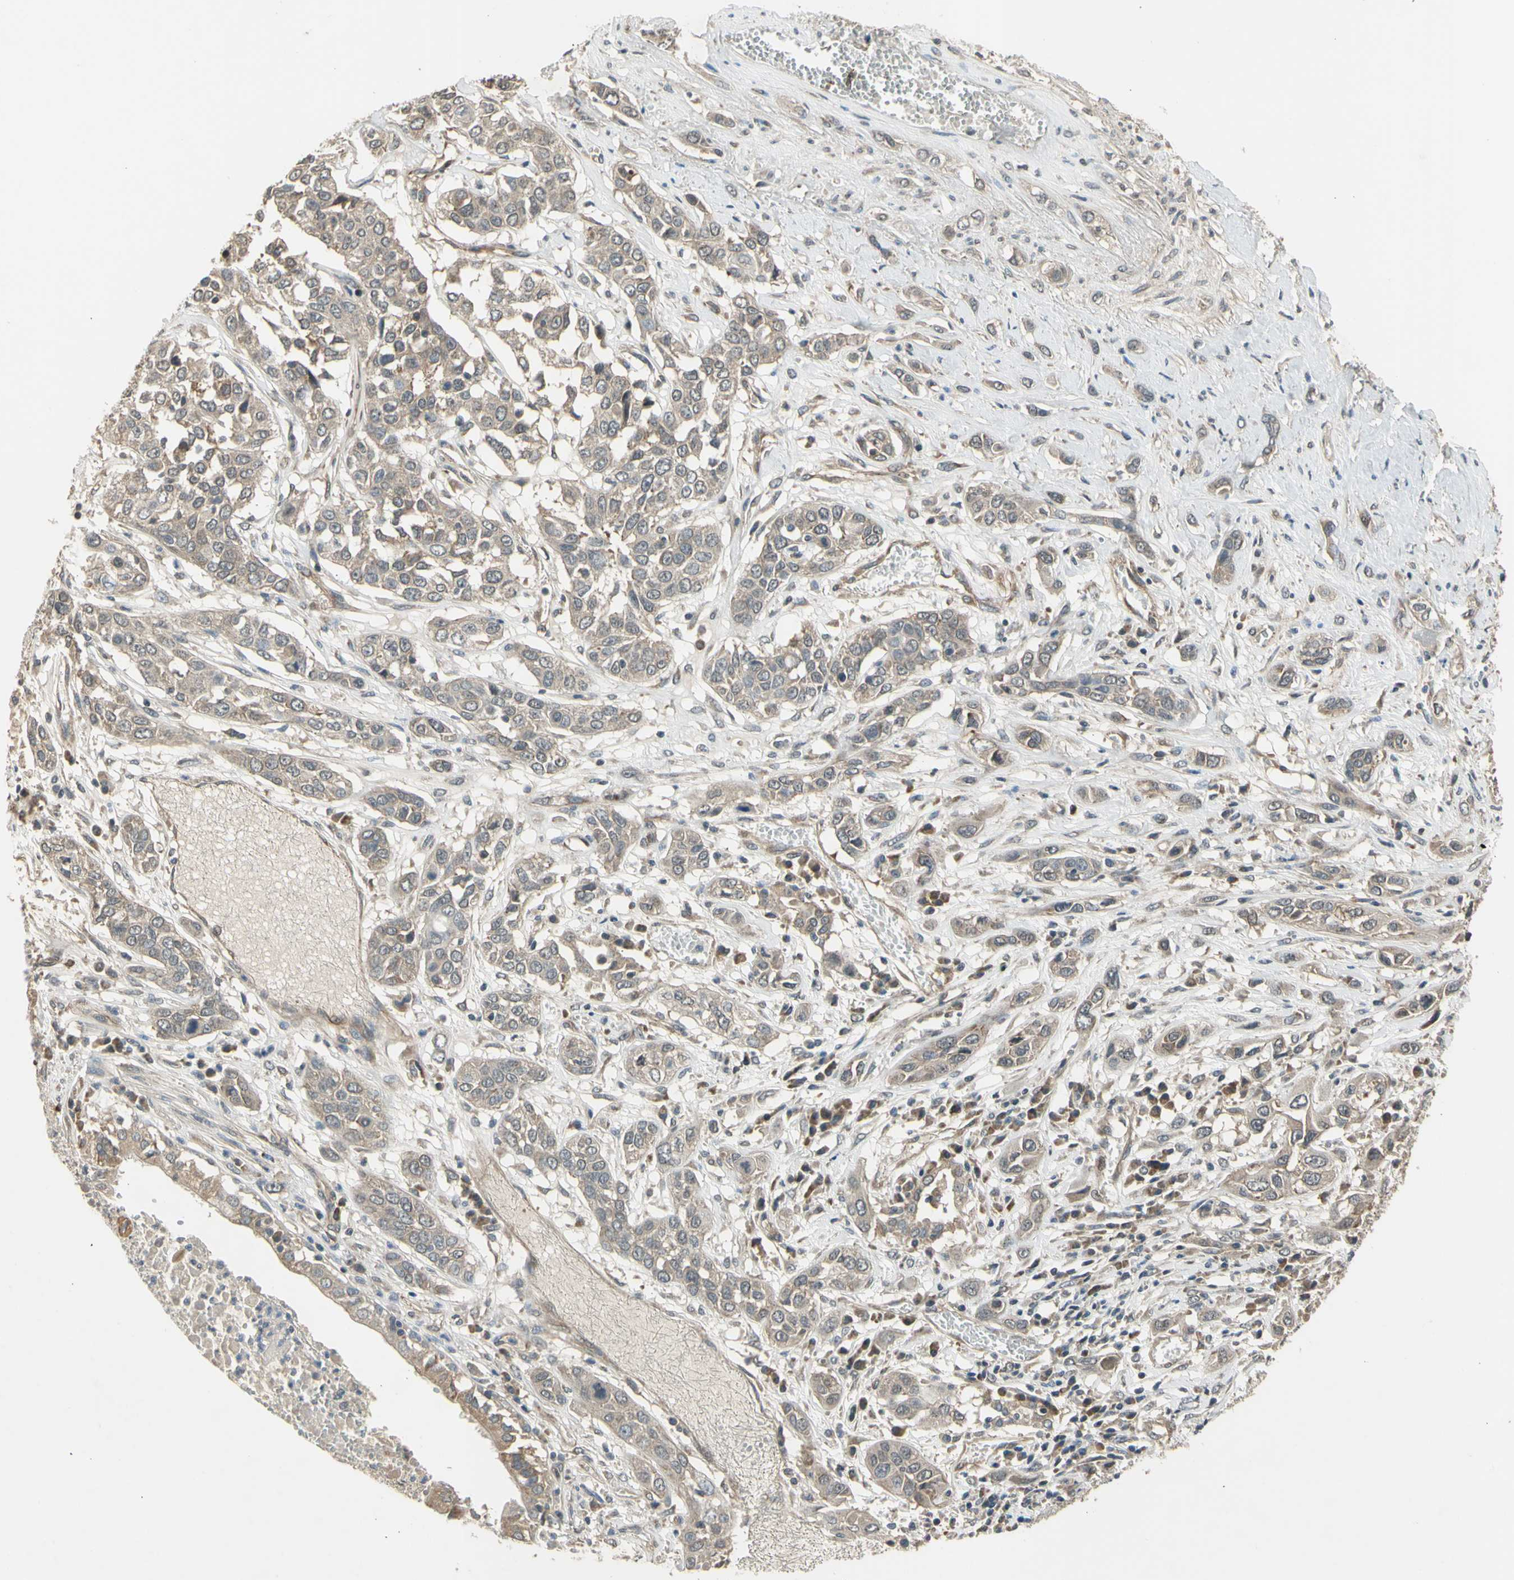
{"staining": {"intensity": "weak", "quantity": ">75%", "location": "cytoplasmic/membranous"}, "tissue": "lung cancer", "cell_type": "Tumor cells", "image_type": "cancer", "snomed": [{"axis": "morphology", "description": "Squamous cell carcinoma, NOS"}, {"axis": "topography", "description": "Lung"}], "caption": "Protein staining of lung cancer (squamous cell carcinoma) tissue reveals weak cytoplasmic/membranous expression in about >75% of tumor cells. The protein is stained brown, and the nuclei are stained in blue (DAB IHC with brightfield microscopy, high magnification).", "gene": "EFNB2", "patient": {"sex": "male", "age": 71}}